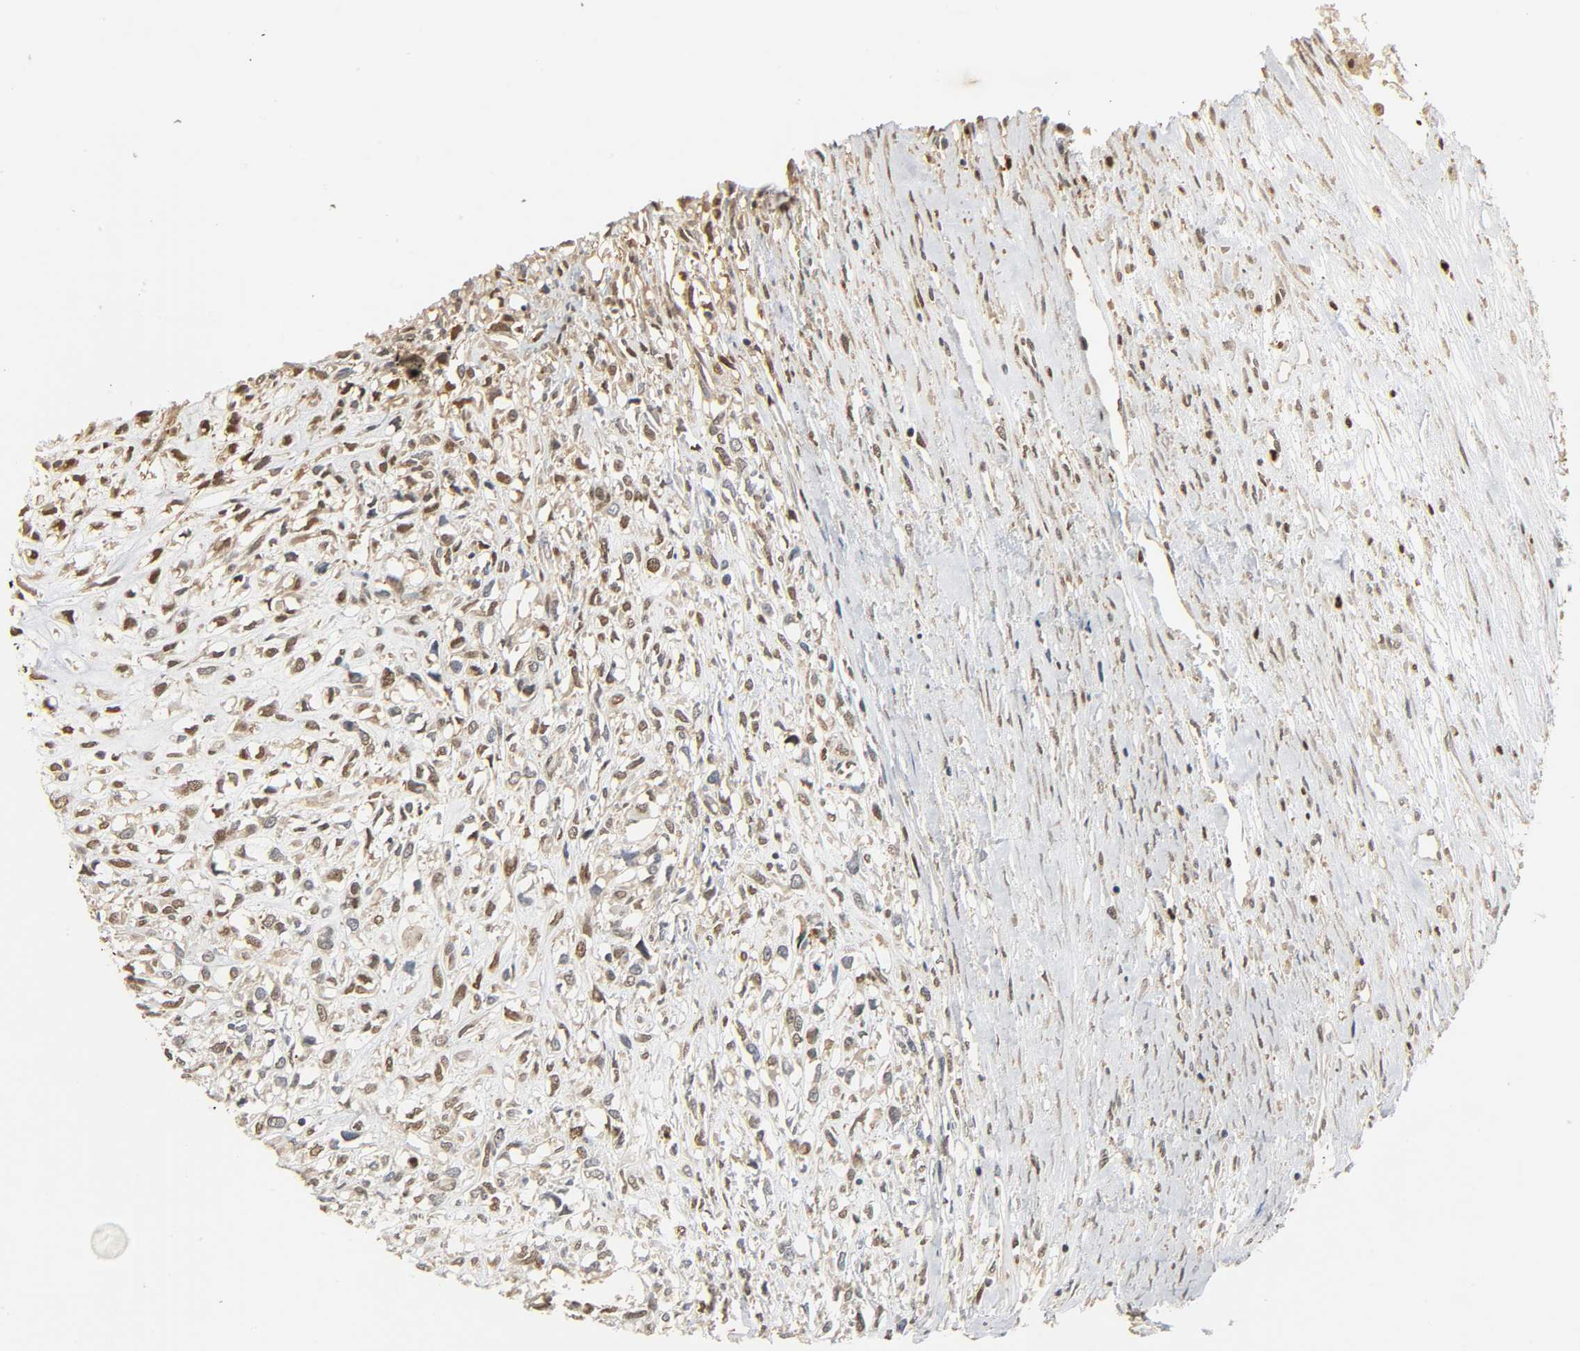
{"staining": {"intensity": "moderate", "quantity": ">75%", "location": "cytoplasmic/membranous,nuclear"}, "tissue": "head and neck cancer", "cell_type": "Tumor cells", "image_type": "cancer", "snomed": [{"axis": "morphology", "description": "Necrosis, NOS"}, {"axis": "morphology", "description": "Neoplasm, malignant, NOS"}, {"axis": "topography", "description": "Salivary gland"}, {"axis": "topography", "description": "Head-Neck"}], "caption": "Moderate cytoplasmic/membranous and nuclear protein expression is appreciated in approximately >75% of tumor cells in head and neck cancer (neoplasm (malignant)).", "gene": "ZFPM2", "patient": {"sex": "male", "age": 43}}